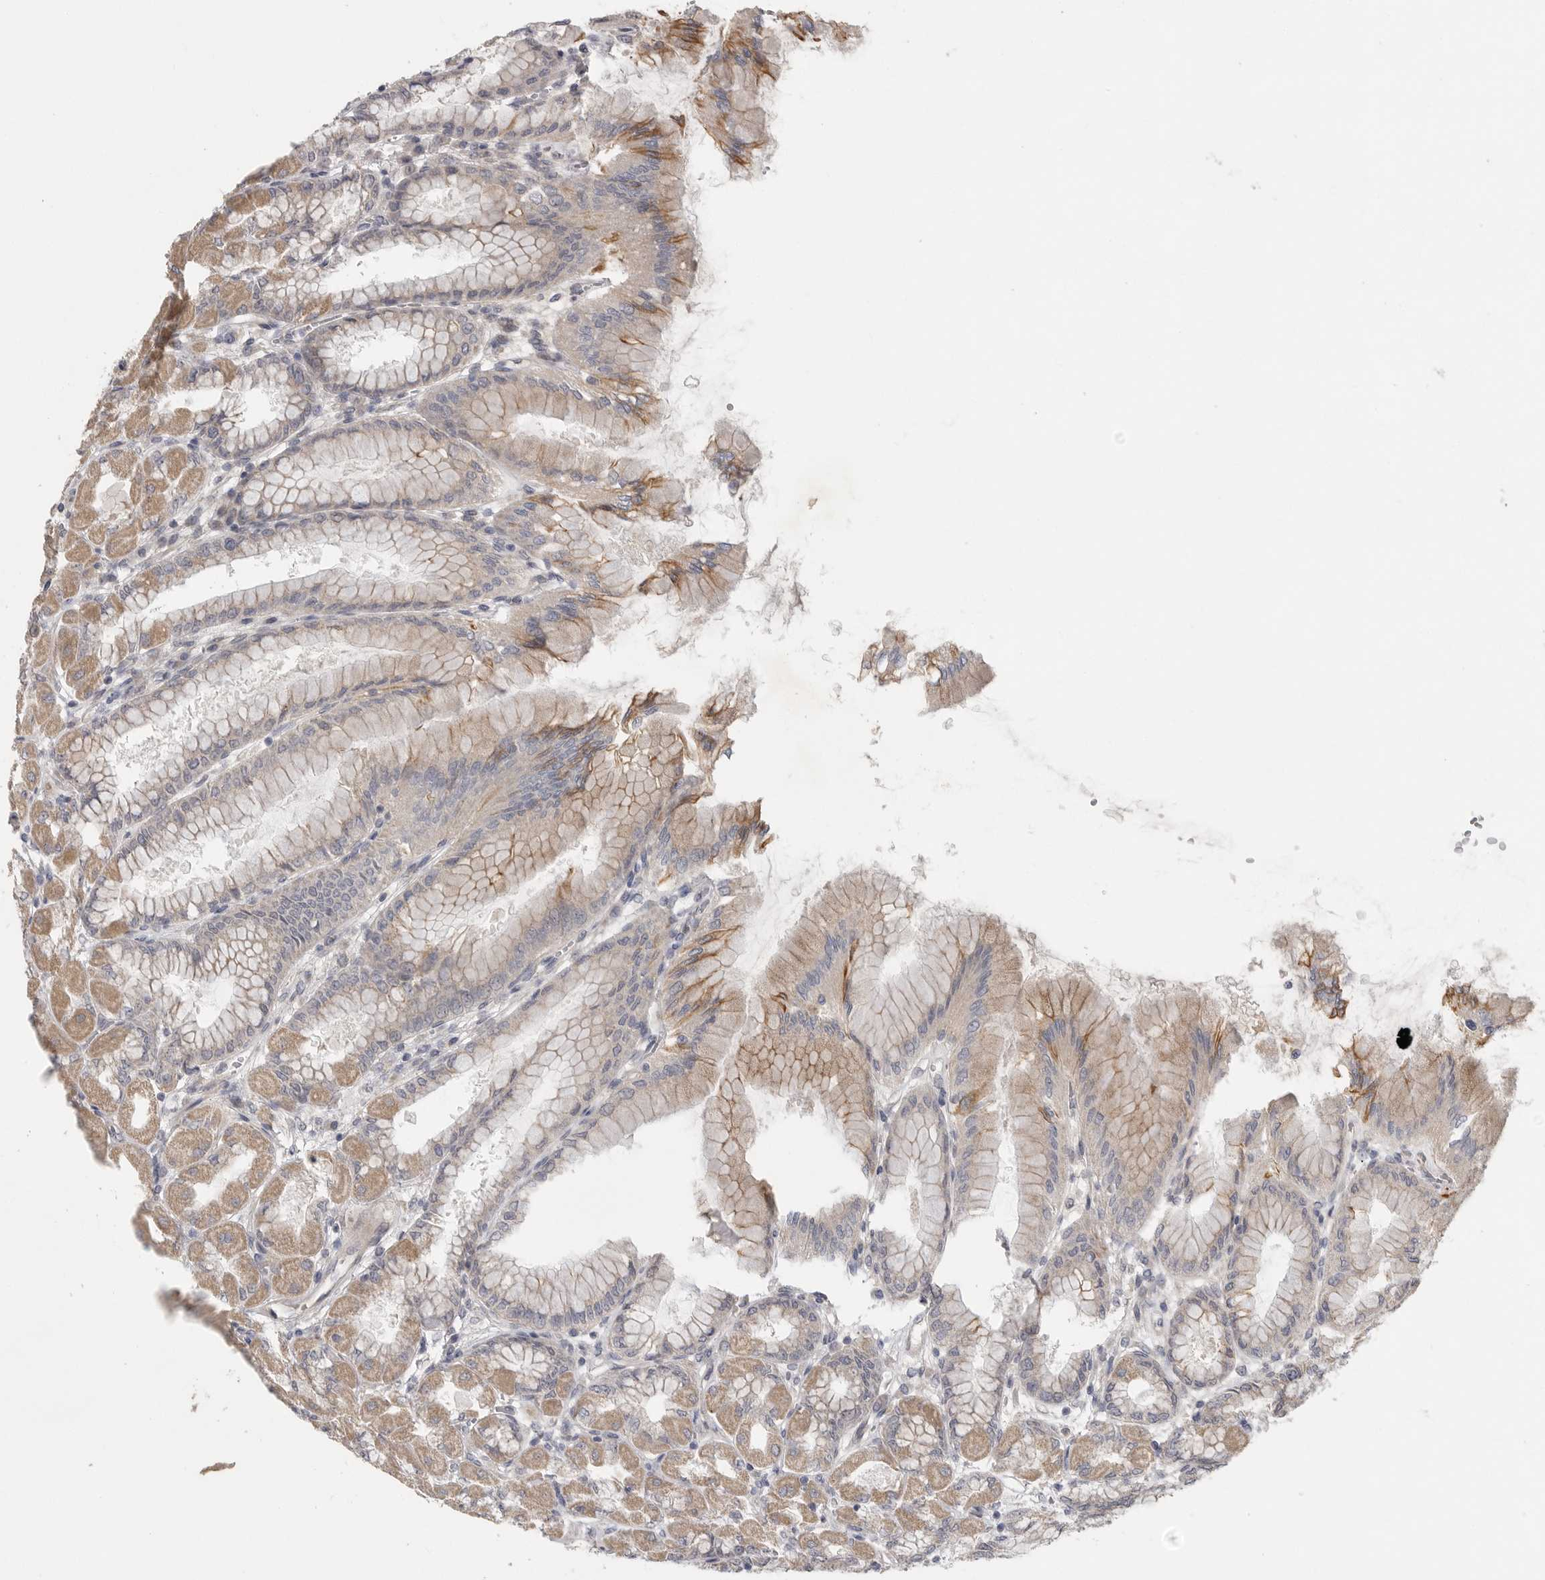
{"staining": {"intensity": "moderate", "quantity": ">75%", "location": "cytoplasmic/membranous"}, "tissue": "stomach", "cell_type": "Glandular cells", "image_type": "normal", "snomed": [{"axis": "morphology", "description": "Normal tissue, NOS"}, {"axis": "topography", "description": "Stomach, upper"}], "caption": "Moderate cytoplasmic/membranous positivity for a protein is seen in approximately >75% of glandular cells of unremarkable stomach using immunohistochemistry (IHC).", "gene": "FBXO43", "patient": {"sex": "female", "age": 56}}